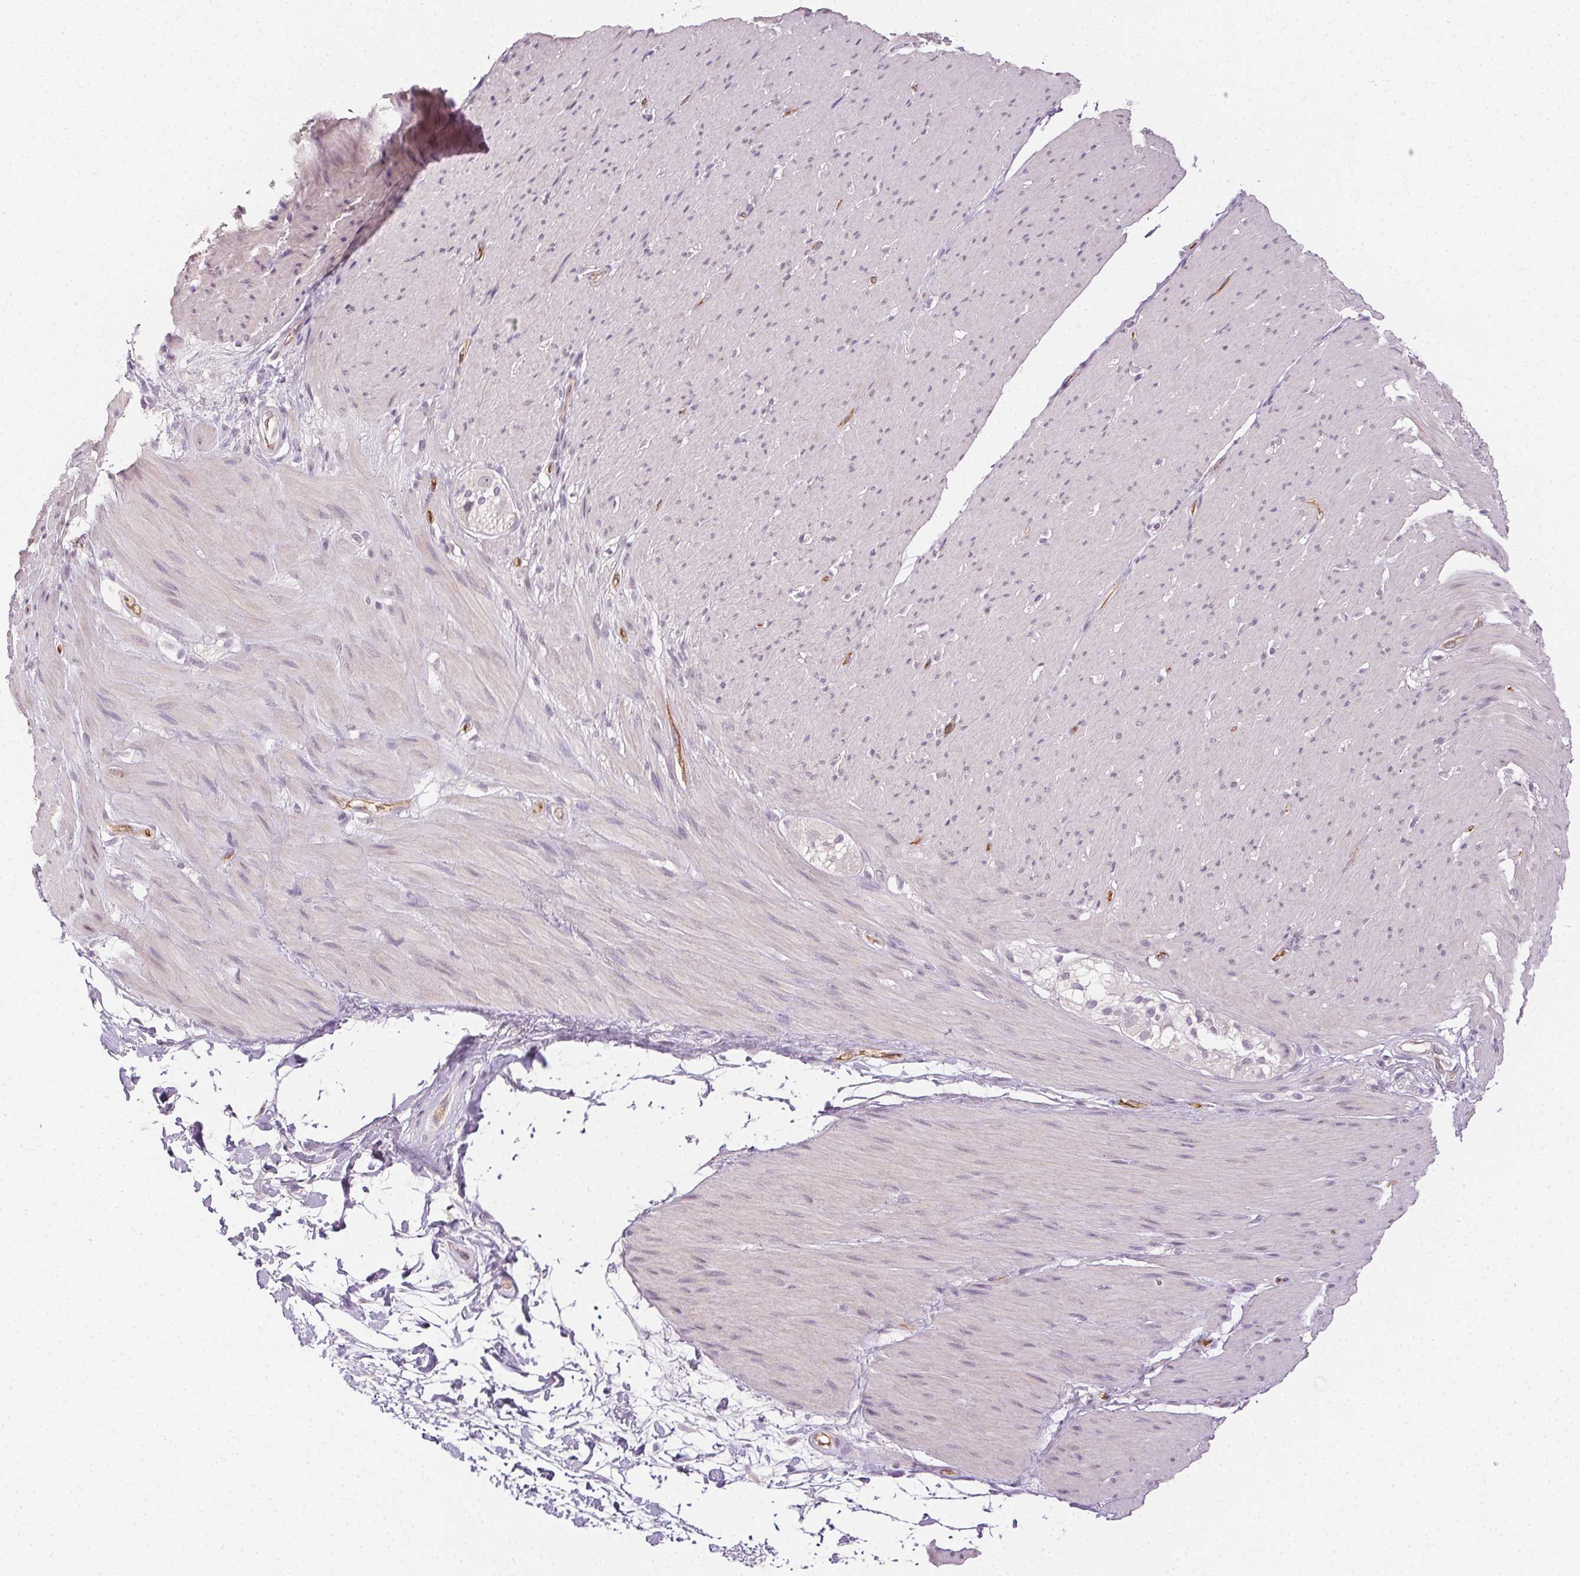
{"staining": {"intensity": "negative", "quantity": "none", "location": "none"}, "tissue": "smooth muscle", "cell_type": "Smooth muscle cells", "image_type": "normal", "snomed": [{"axis": "morphology", "description": "Normal tissue, NOS"}, {"axis": "topography", "description": "Smooth muscle"}, {"axis": "topography", "description": "Rectum"}], "caption": "A high-resolution micrograph shows immunohistochemistry (IHC) staining of unremarkable smooth muscle, which exhibits no significant expression in smooth muscle cells.", "gene": "PODXL", "patient": {"sex": "male", "age": 53}}